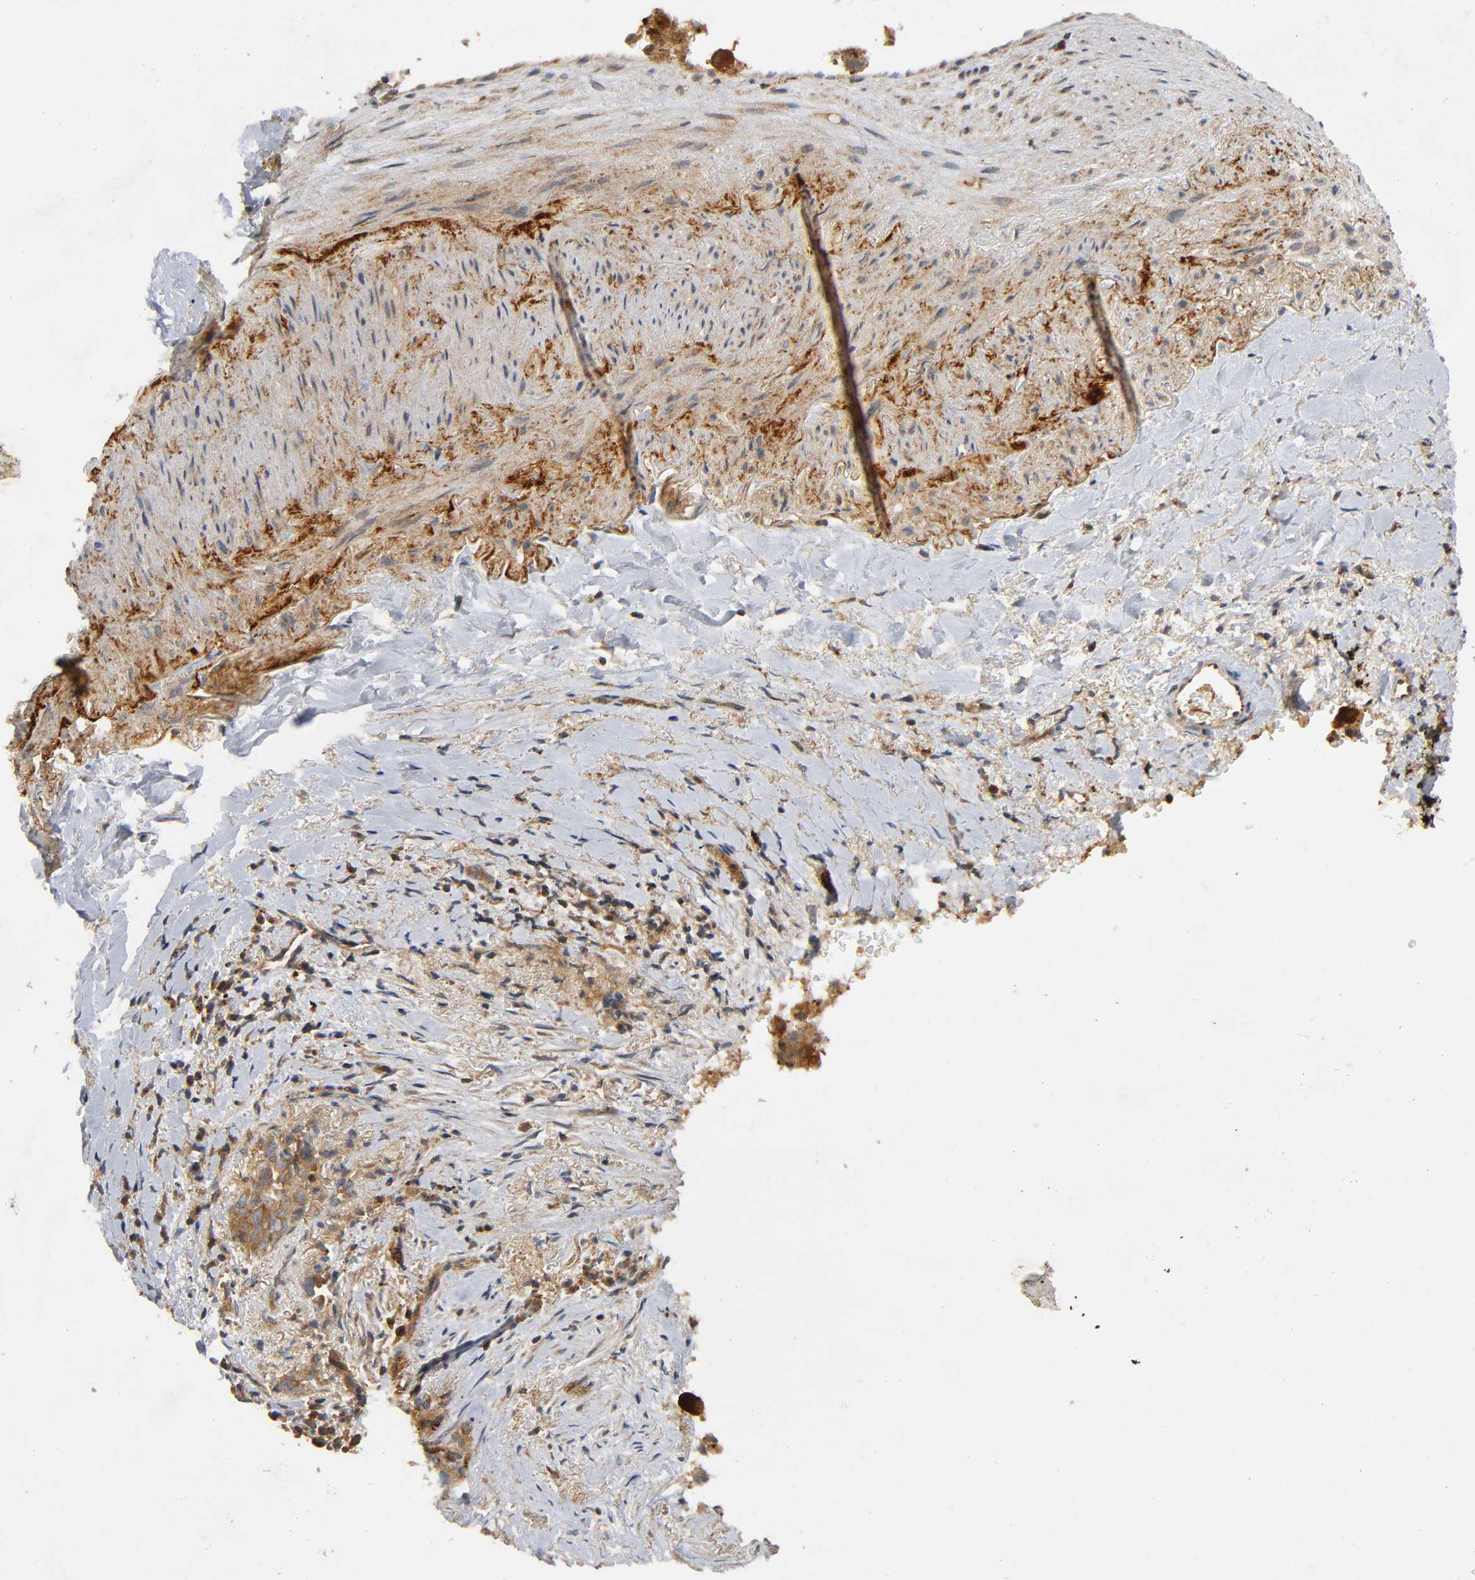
{"staining": {"intensity": "moderate", "quantity": ">75%", "location": "cytoplasmic/membranous"}, "tissue": "lung cancer", "cell_type": "Tumor cells", "image_type": "cancer", "snomed": [{"axis": "morphology", "description": "Squamous cell carcinoma, NOS"}, {"axis": "topography", "description": "Lung"}], "caption": "Immunohistochemical staining of squamous cell carcinoma (lung) displays moderate cytoplasmic/membranous protein expression in about >75% of tumor cells.", "gene": "IKBKB", "patient": {"sex": "male", "age": 54}}